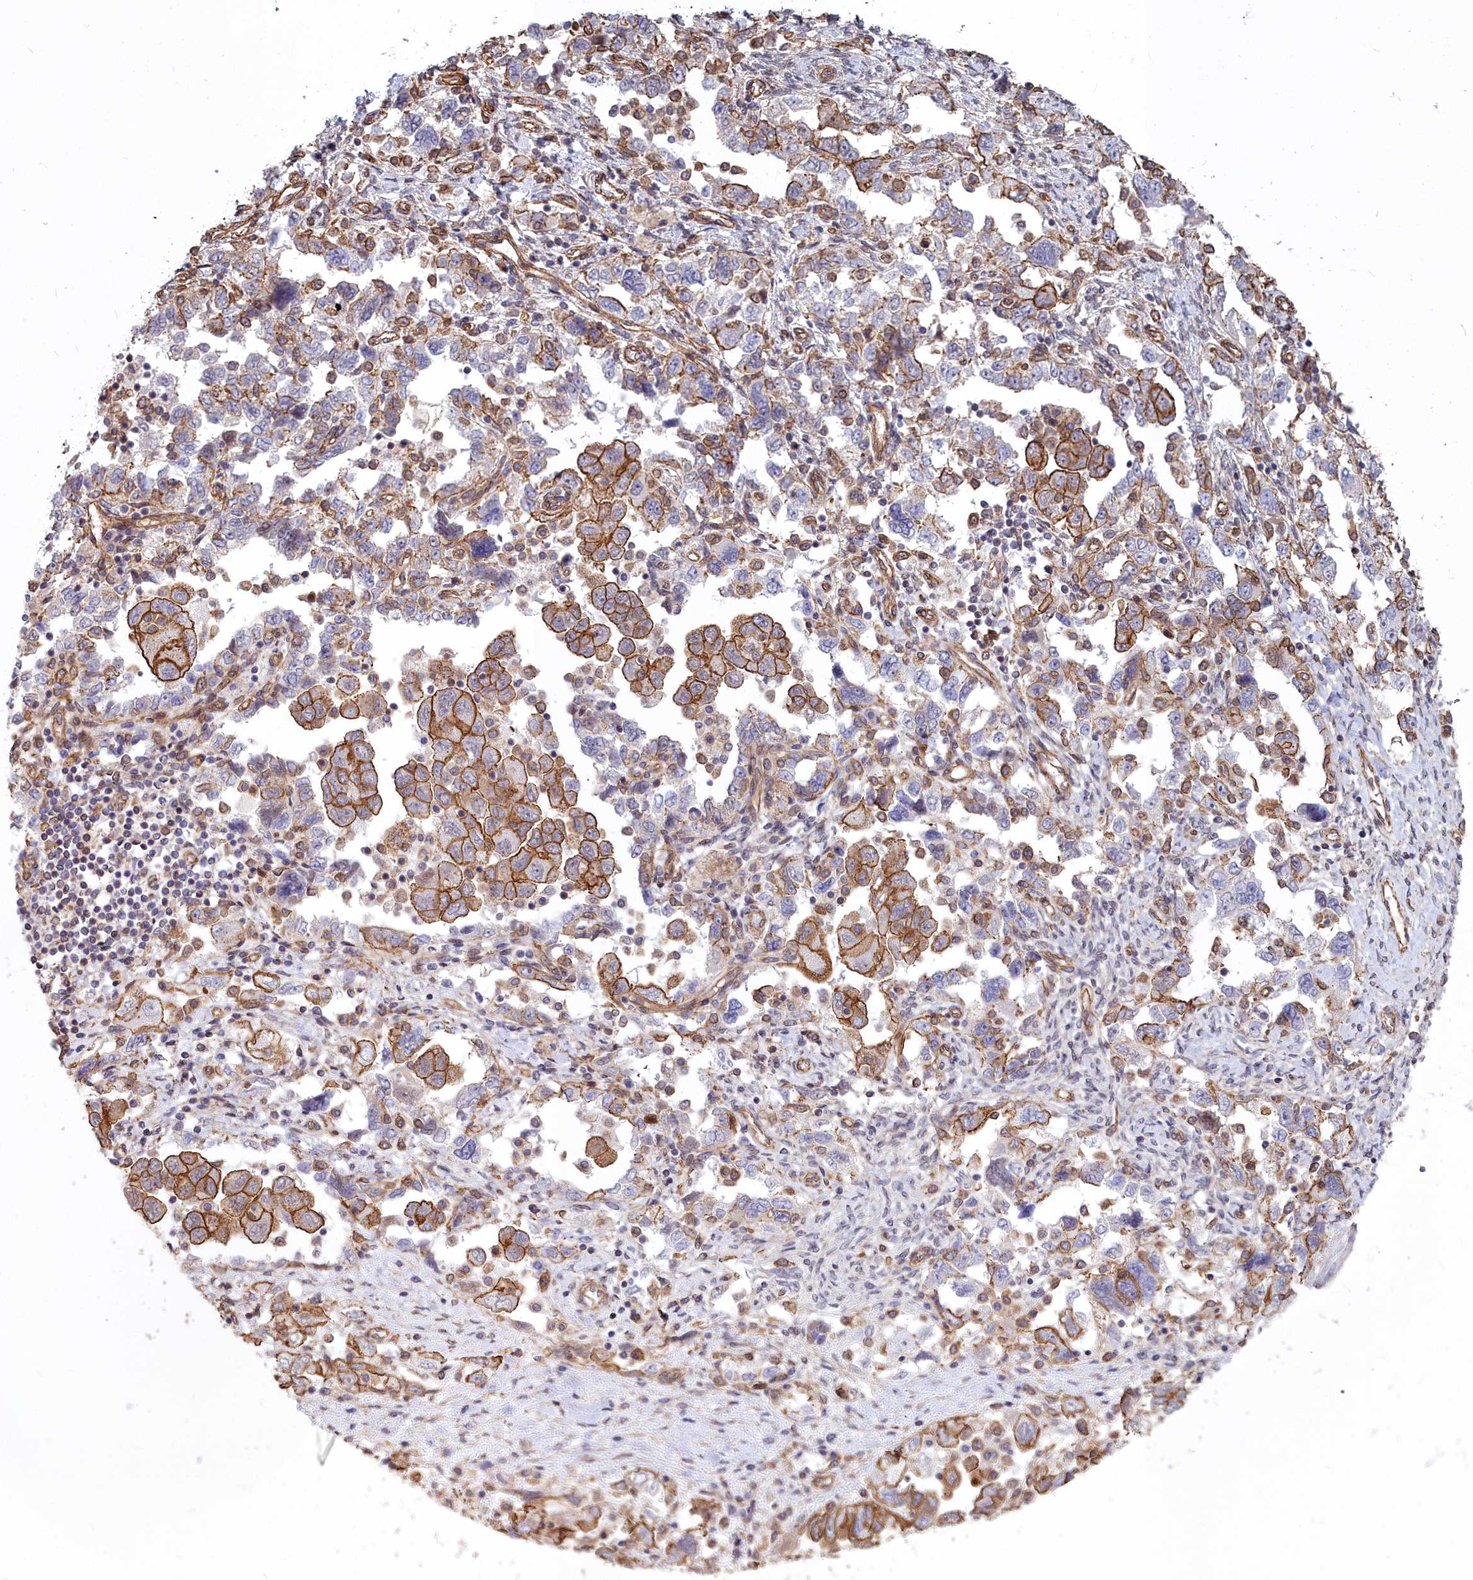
{"staining": {"intensity": "strong", "quantity": ">75%", "location": "cytoplasmic/membranous"}, "tissue": "ovarian cancer", "cell_type": "Tumor cells", "image_type": "cancer", "snomed": [{"axis": "morphology", "description": "Carcinoma, NOS"}, {"axis": "morphology", "description": "Cystadenocarcinoma, serous, NOS"}, {"axis": "topography", "description": "Ovary"}], "caption": "Protein expression analysis of ovarian serous cystadenocarcinoma shows strong cytoplasmic/membranous staining in approximately >75% of tumor cells. (Brightfield microscopy of DAB IHC at high magnification).", "gene": "YJU2", "patient": {"sex": "female", "age": 69}}